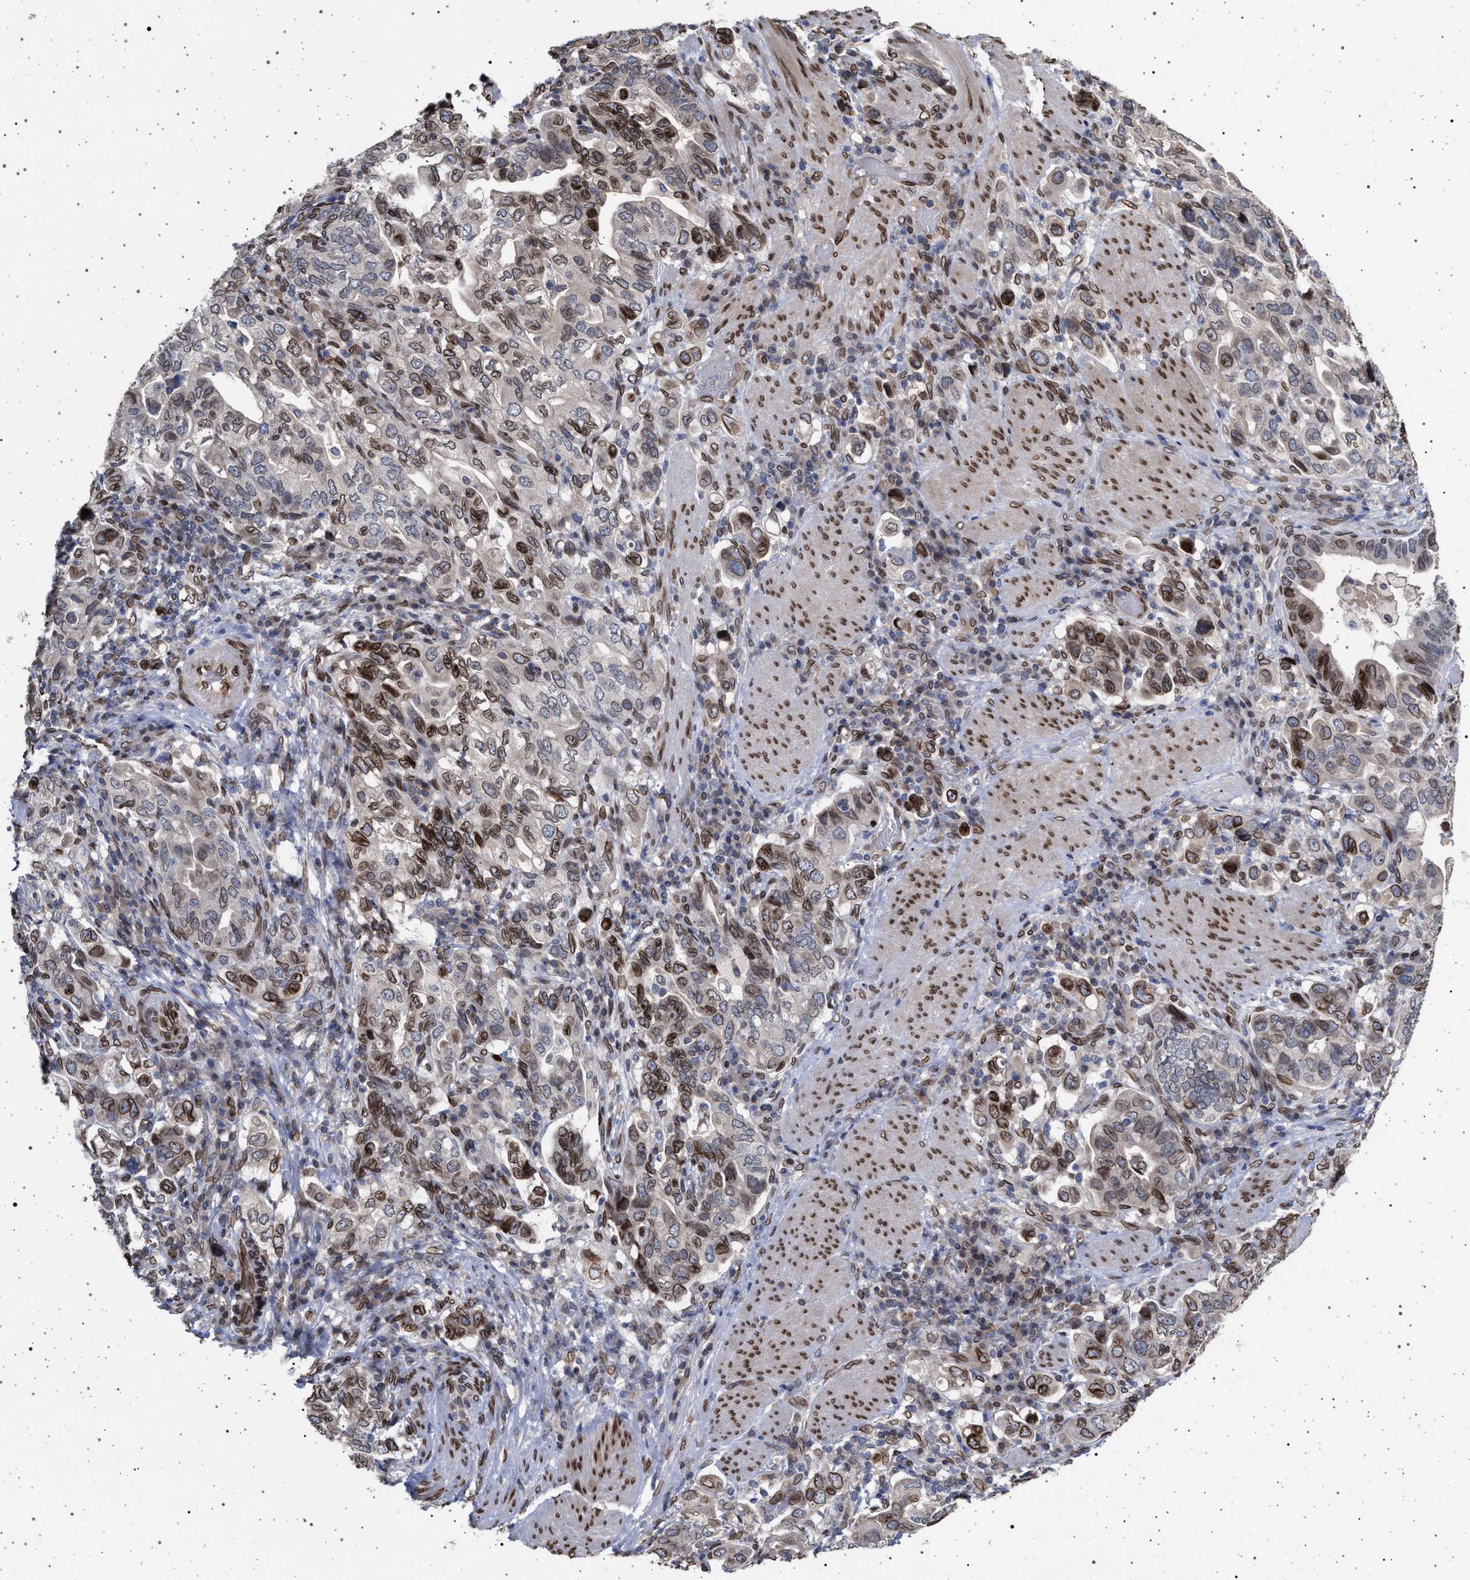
{"staining": {"intensity": "moderate", "quantity": "25%-75%", "location": "cytoplasmic/membranous,nuclear"}, "tissue": "stomach cancer", "cell_type": "Tumor cells", "image_type": "cancer", "snomed": [{"axis": "morphology", "description": "Adenocarcinoma, NOS"}, {"axis": "topography", "description": "Stomach, upper"}], "caption": "Stomach cancer (adenocarcinoma) stained with a protein marker displays moderate staining in tumor cells.", "gene": "ING2", "patient": {"sex": "male", "age": 62}}